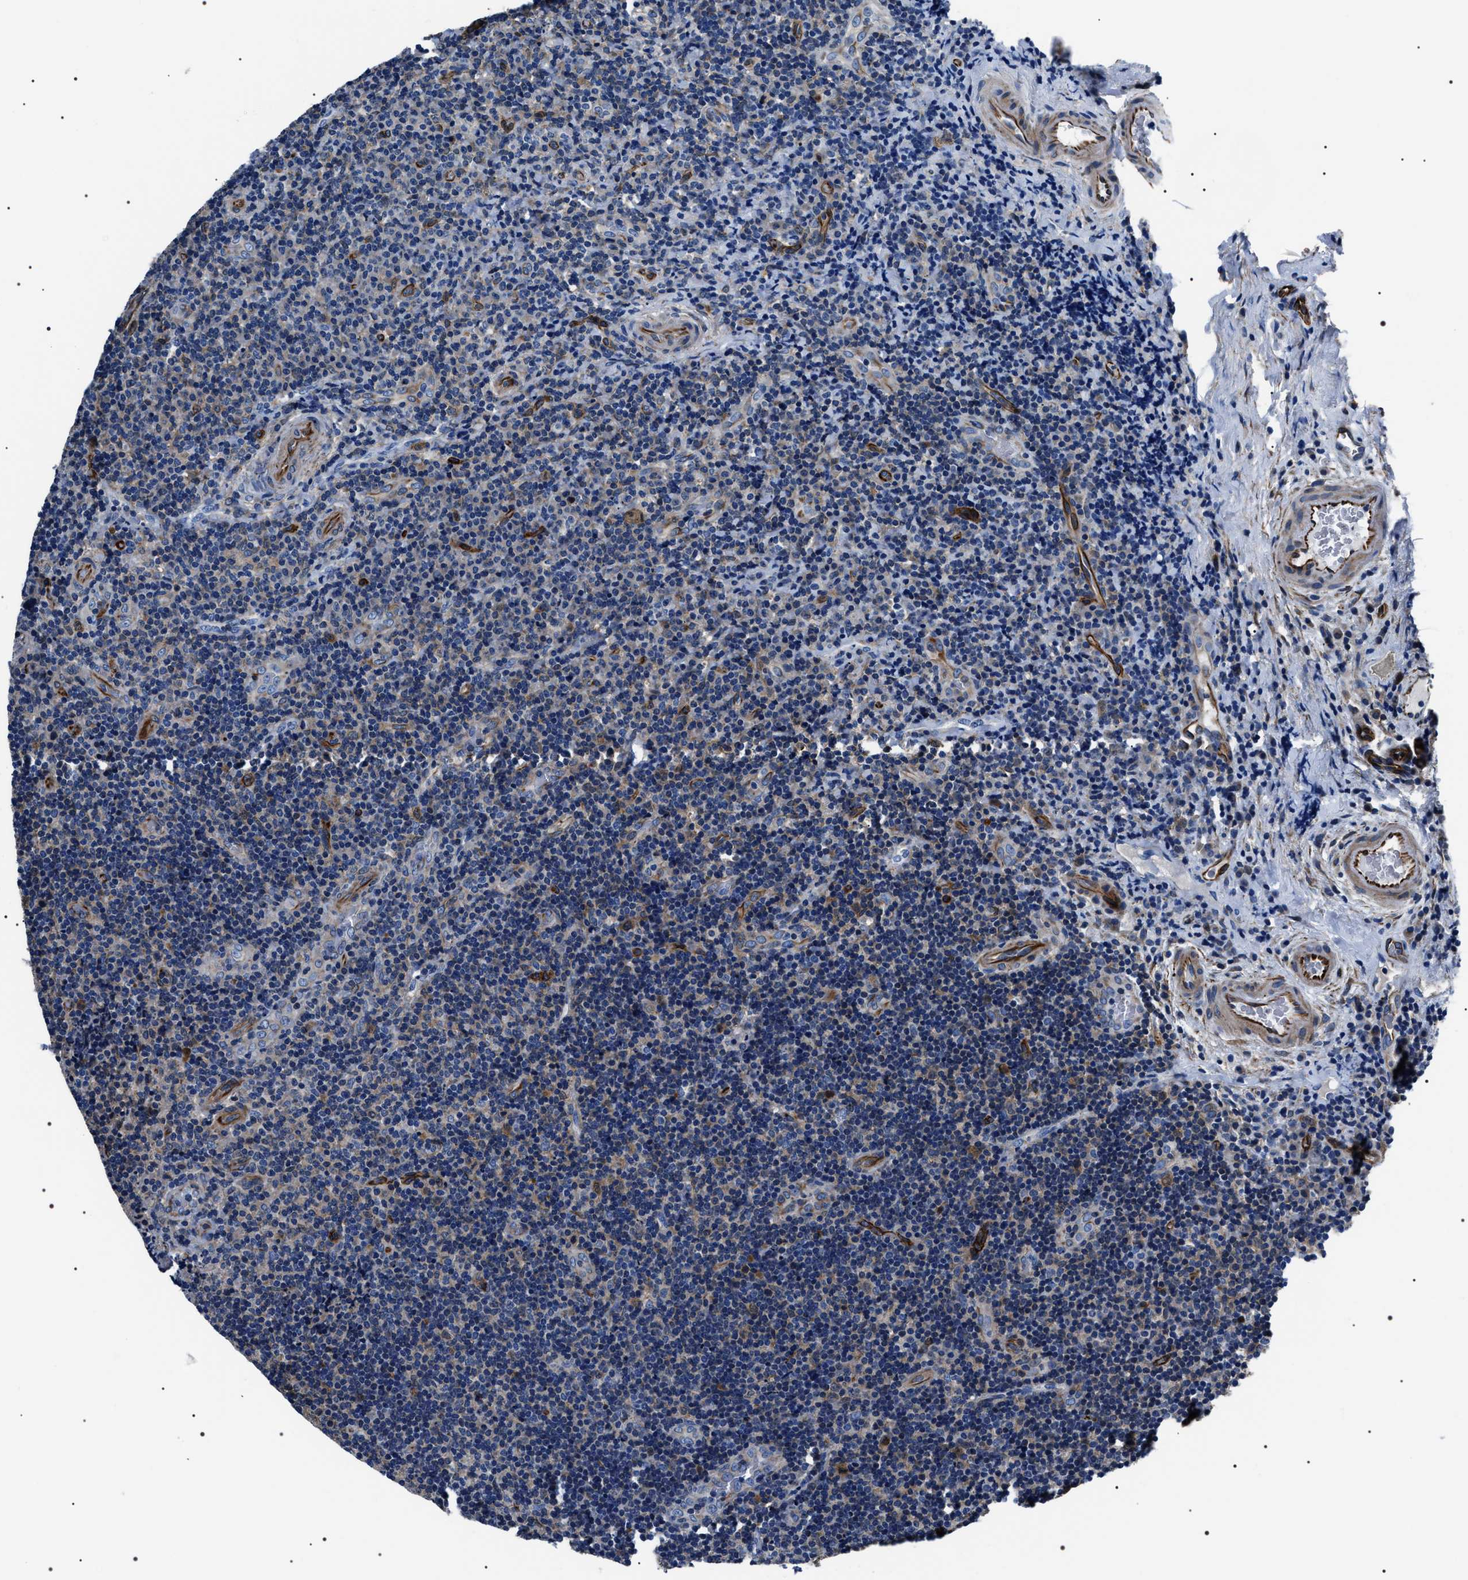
{"staining": {"intensity": "weak", "quantity": "<25%", "location": "cytoplasmic/membranous"}, "tissue": "lymphoma", "cell_type": "Tumor cells", "image_type": "cancer", "snomed": [{"axis": "morphology", "description": "Malignant lymphoma, non-Hodgkin's type, High grade"}, {"axis": "topography", "description": "Tonsil"}], "caption": "High magnification brightfield microscopy of lymphoma stained with DAB (3,3'-diaminobenzidine) (brown) and counterstained with hematoxylin (blue): tumor cells show no significant staining. (Stains: DAB (3,3'-diaminobenzidine) immunohistochemistry (IHC) with hematoxylin counter stain, Microscopy: brightfield microscopy at high magnification).", "gene": "BAG2", "patient": {"sex": "female", "age": 36}}